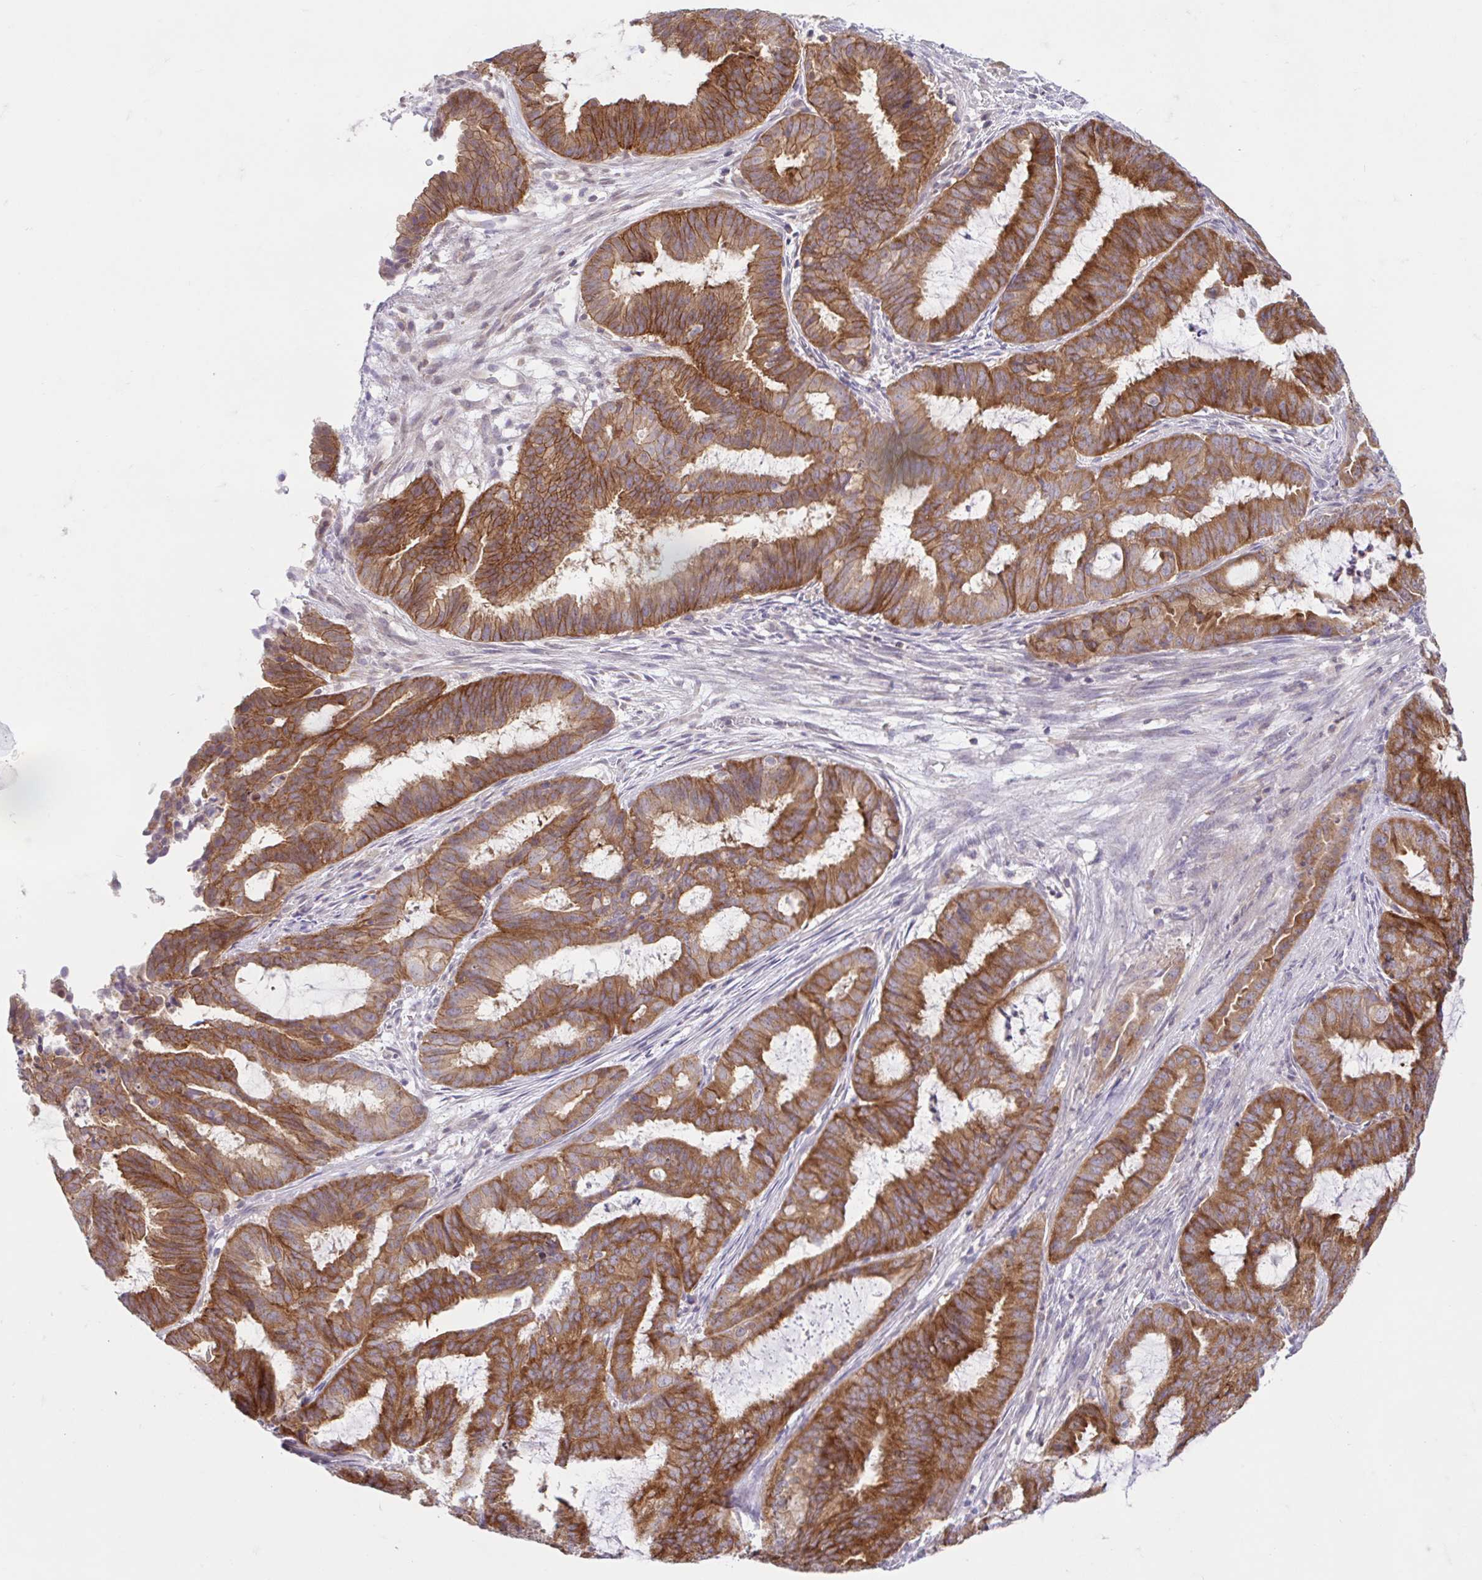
{"staining": {"intensity": "moderate", "quantity": ">75%", "location": "cytoplasmic/membranous"}, "tissue": "endometrial cancer", "cell_type": "Tumor cells", "image_type": "cancer", "snomed": [{"axis": "morphology", "description": "Adenocarcinoma, NOS"}, {"axis": "topography", "description": "Endometrium"}], "caption": "High-power microscopy captured an IHC image of endometrial adenocarcinoma, revealing moderate cytoplasmic/membranous staining in about >75% of tumor cells.", "gene": "RALBP1", "patient": {"sex": "female", "age": 51}}